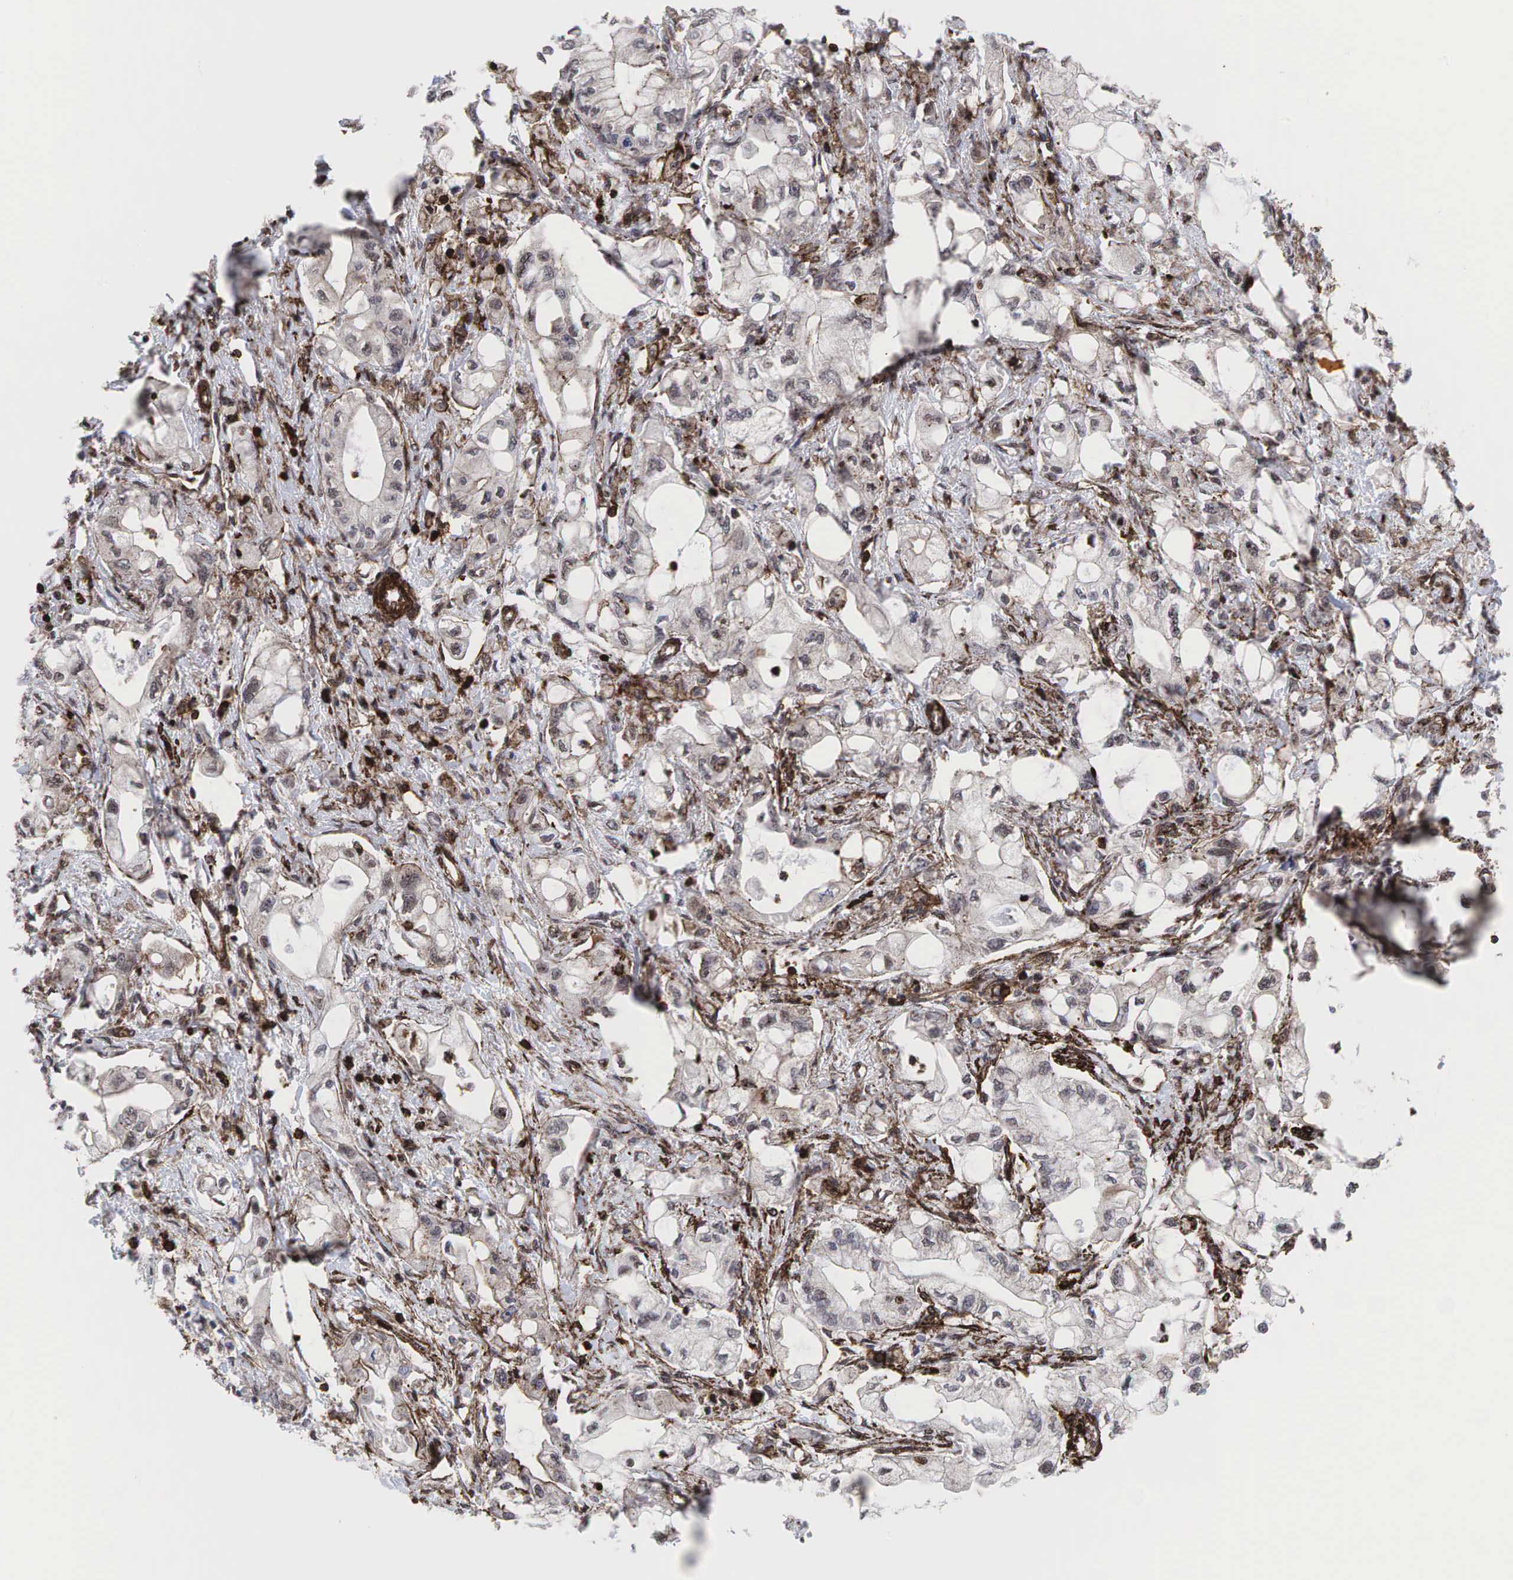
{"staining": {"intensity": "negative", "quantity": "none", "location": "none"}, "tissue": "pancreatic cancer", "cell_type": "Tumor cells", "image_type": "cancer", "snomed": [{"axis": "morphology", "description": "Adenocarcinoma, NOS"}, {"axis": "topography", "description": "Pancreas"}], "caption": "Immunohistochemistry (IHC) of pancreatic adenocarcinoma reveals no positivity in tumor cells. (Stains: DAB IHC with hematoxylin counter stain, Microscopy: brightfield microscopy at high magnification).", "gene": "GPRASP1", "patient": {"sex": "male", "age": 79}}